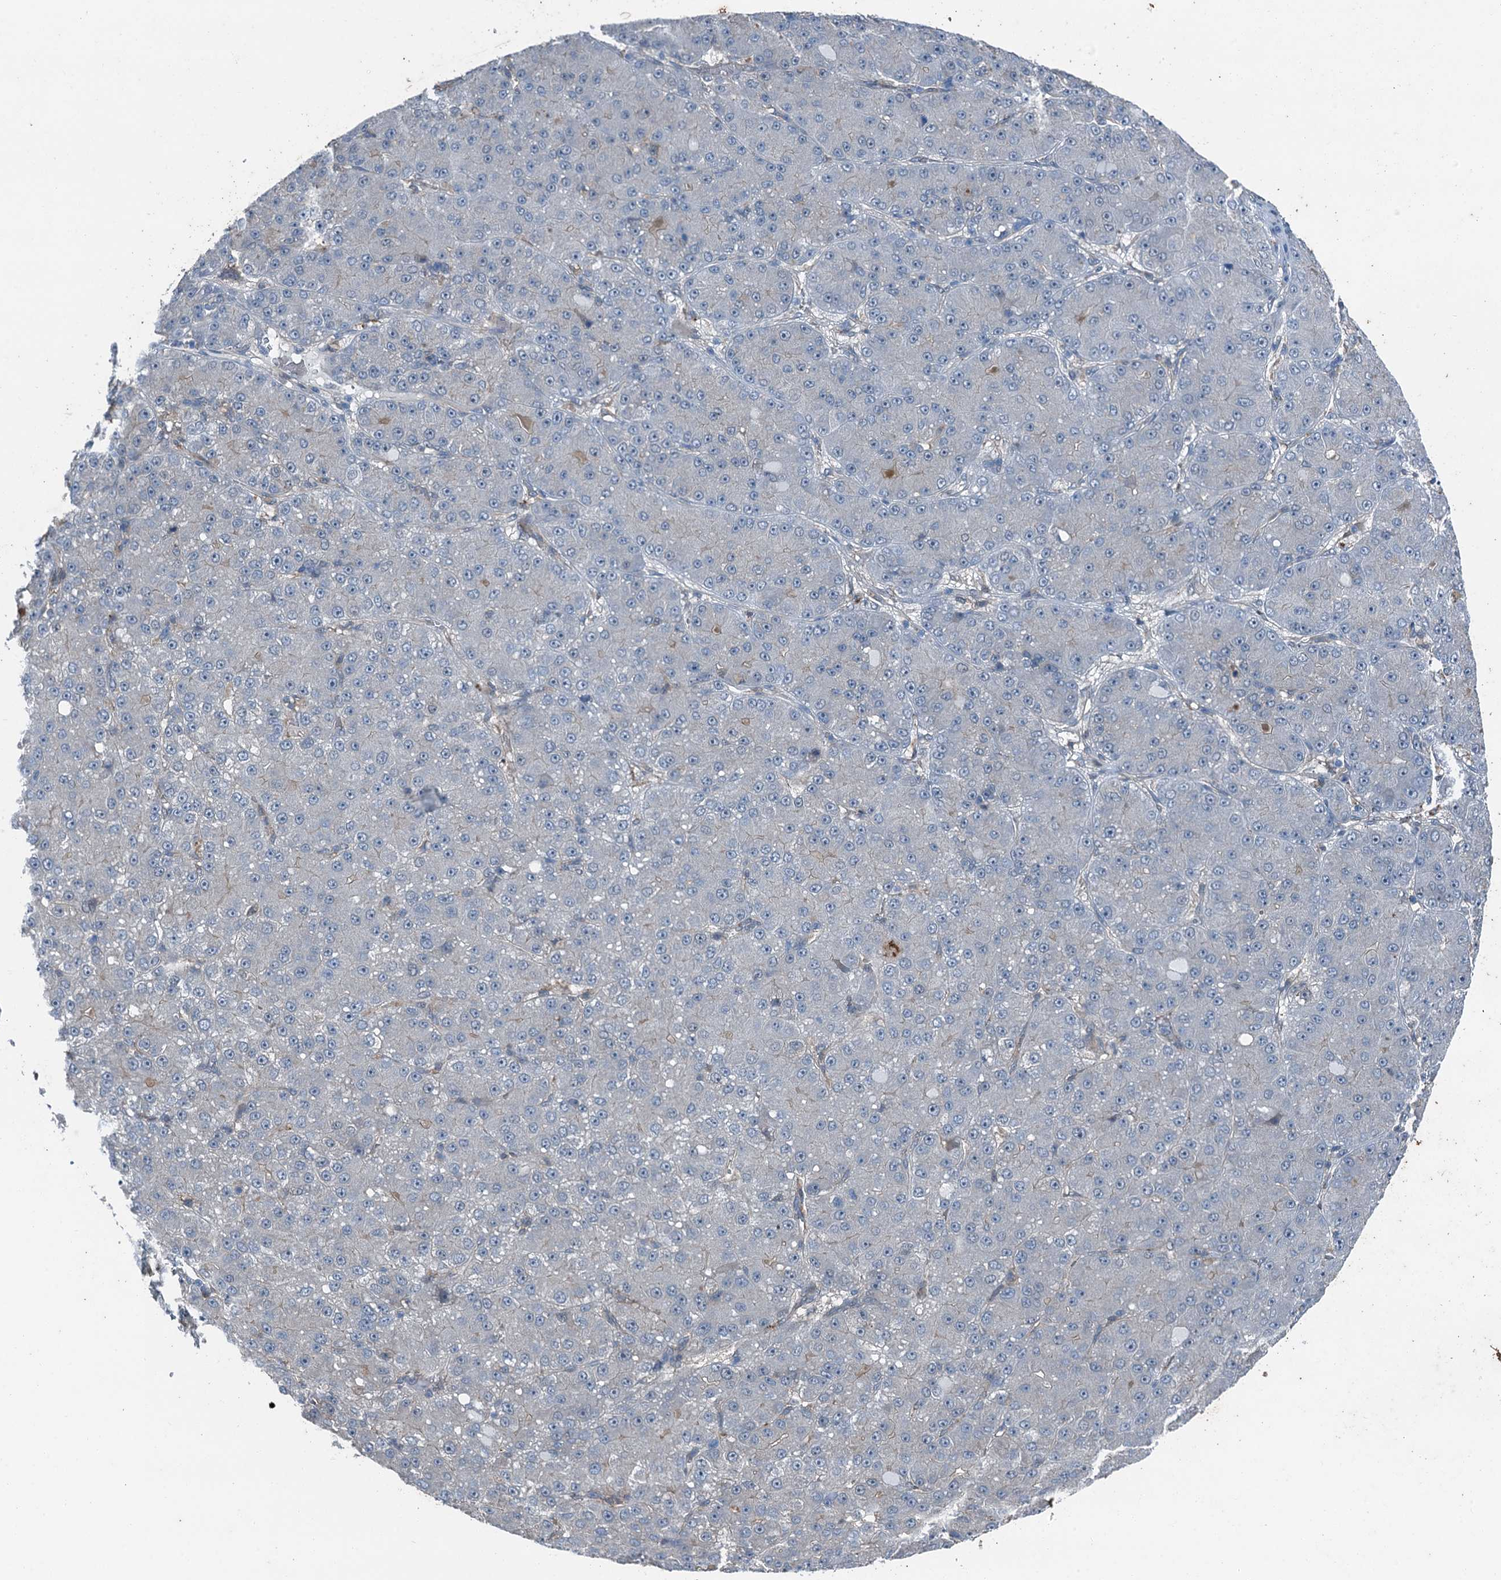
{"staining": {"intensity": "negative", "quantity": "none", "location": "none"}, "tissue": "liver cancer", "cell_type": "Tumor cells", "image_type": "cancer", "snomed": [{"axis": "morphology", "description": "Carcinoma, Hepatocellular, NOS"}, {"axis": "topography", "description": "Liver"}], "caption": "DAB immunohistochemical staining of liver cancer (hepatocellular carcinoma) displays no significant expression in tumor cells. (DAB (3,3'-diaminobenzidine) IHC visualized using brightfield microscopy, high magnification).", "gene": "RNH1", "patient": {"sex": "male", "age": 67}}